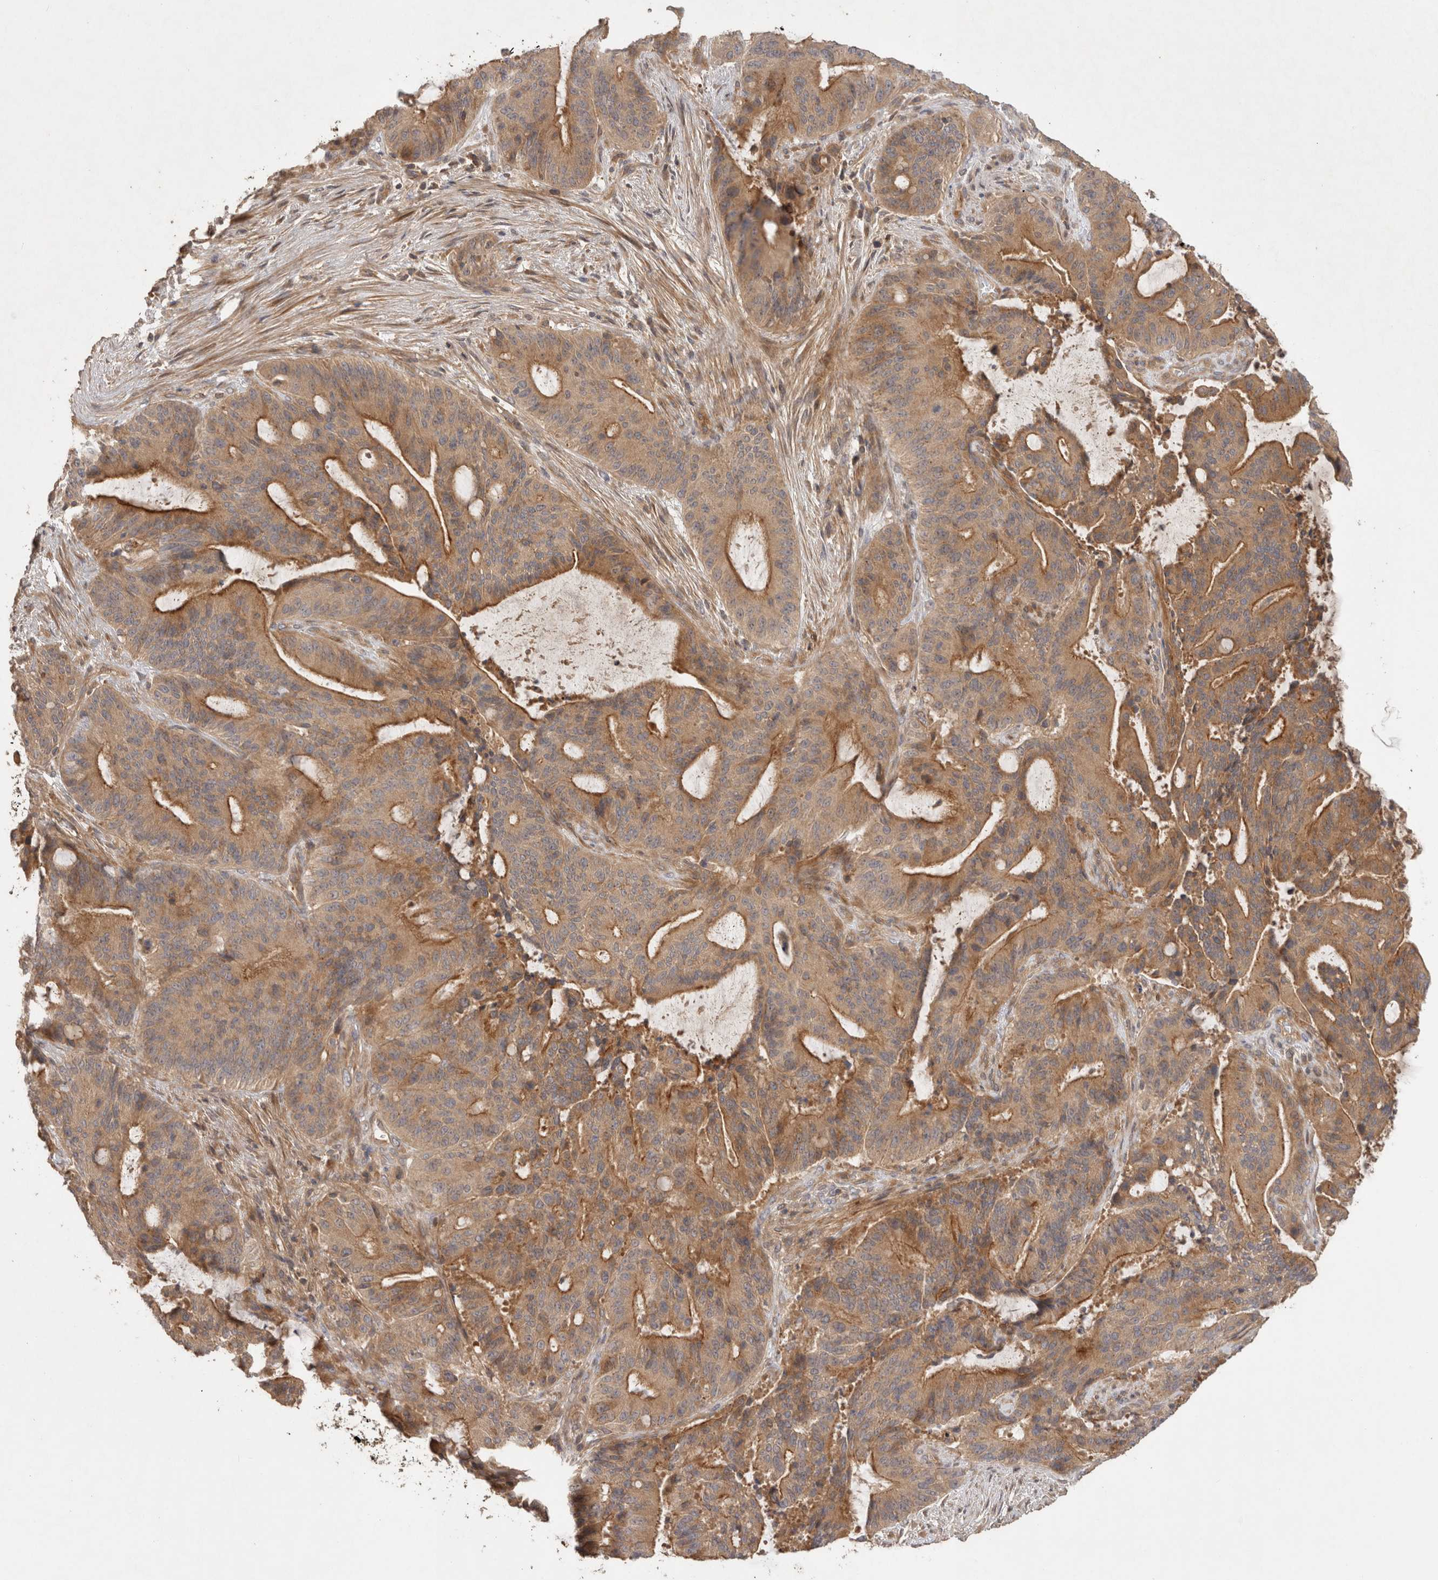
{"staining": {"intensity": "moderate", "quantity": ">75%", "location": "cytoplasmic/membranous"}, "tissue": "liver cancer", "cell_type": "Tumor cells", "image_type": "cancer", "snomed": [{"axis": "morphology", "description": "Normal tissue, NOS"}, {"axis": "morphology", "description": "Cholangiocarcinoma"}, {"axis": "topography", "description": "Liver"}, {"axis": "topography", "description": "Peripheral nerve tissue"}], "caption": "This is an image of immunohistochemistry (IHC) staining of liver cholangiocarcinoma, which shows moderate positivity in the cytoplasmic/membranous of tumor cells.", "gene": "PPP1R42", "patient": {"sex": "female", "age": 73}}